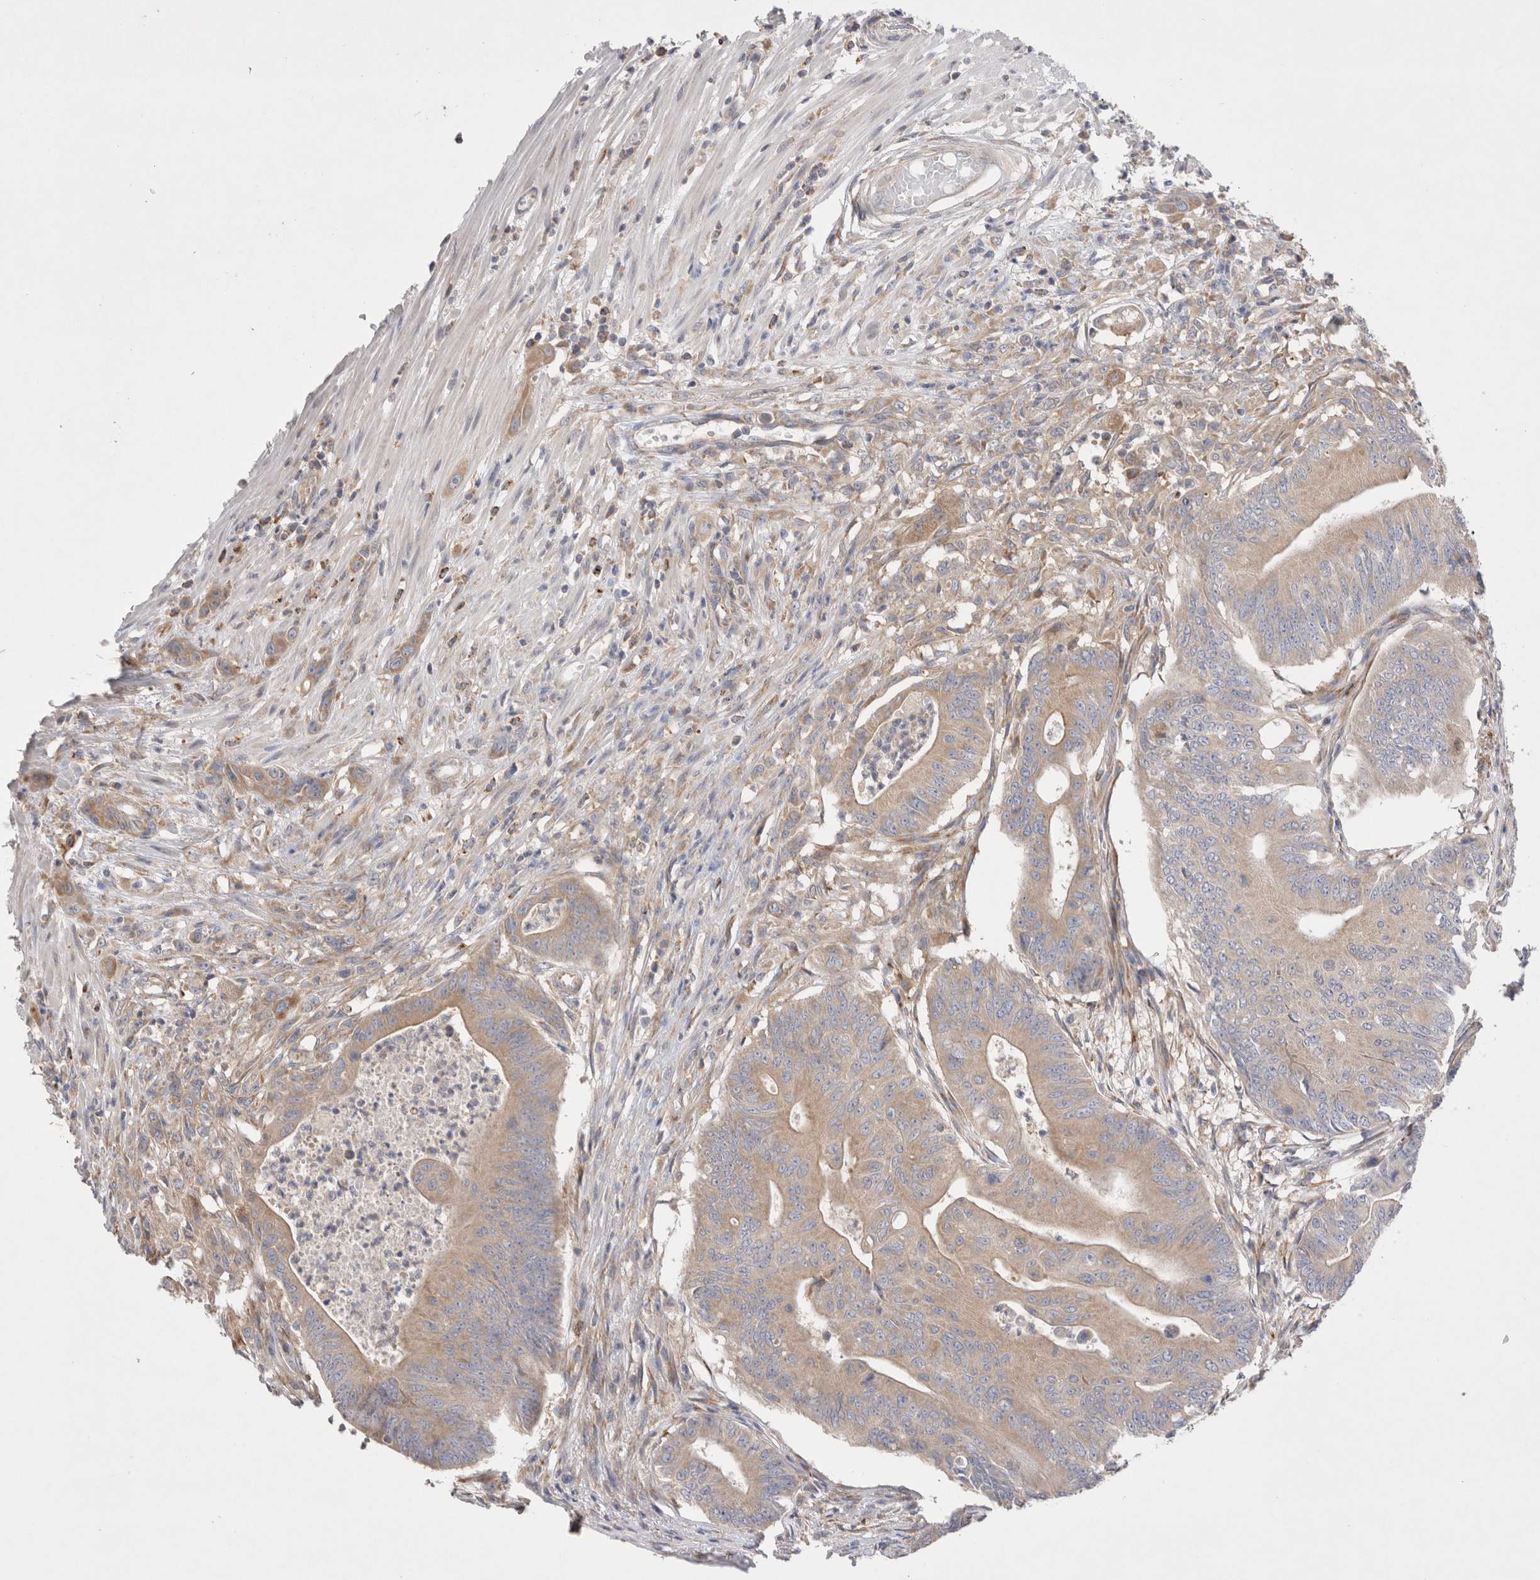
{"staining": {"intensity": "moderate", "quantity": "25%-75%", "location": "cytoplasmic/membranous"}, "tissue": "colorectal cancer", "cell_type": "Tumor cells", "image_type": "cancer", "snomed": [{"axis": "morphology", "description": "Adenoma, NOS"}, {"axis": "morphology", "description": "Adenocarcinoma, NOS"}, {"axis": "topography", "description": "Colon"}], "caption": "Protein expression analysis of colorectal cancer (adenoma) reveals moderate cytoplasmic/membranous expression in about 25%-75% of tumor cells. The staining was performed using DAB to visualize the protein expression in brown, while the nuclei were stained in blue with hematoxylin (Magnification: 20x).", "gene": "TBC1D16", "patient": {"sex": "male", "age": 79}}